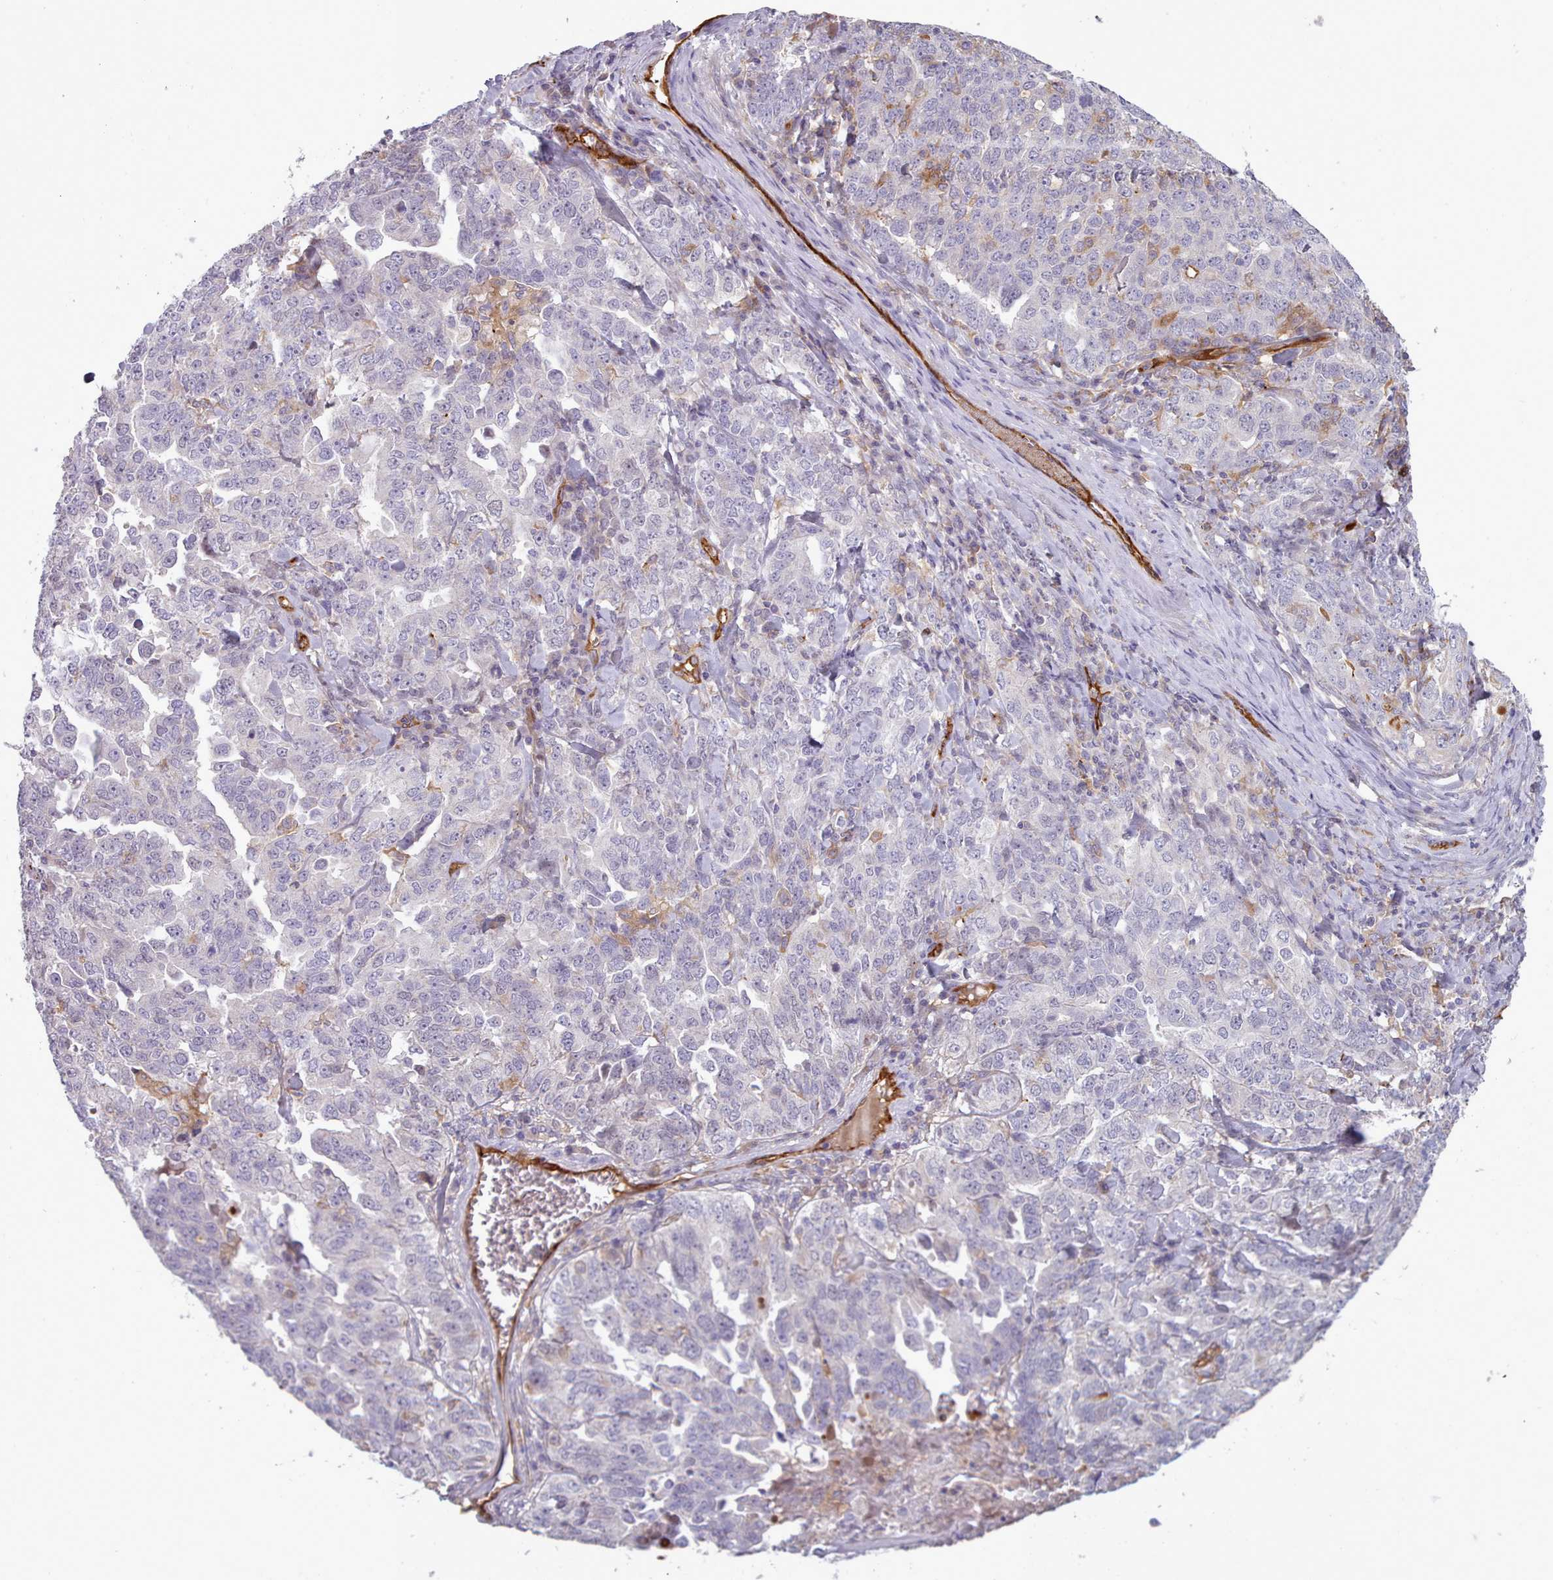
{"staining": {"intensity": "negative", "quantity": "none", "location": "none"}, "tissue": "ovarian cancer", "cell_type": "Tumor cells", "image_type": "cancer", "snomed": [{"axis": "morphology", "description": "Carcinoma, endometroid"}, {"axis": "topography", "description": "Ovary"}], "caption": "IHC of ovarian cancer reveals no positivity in tumor cells. Nuclei are stained in blue.", "gene": "CD300LF", "patient": {"sex": "female", "age": 62}}